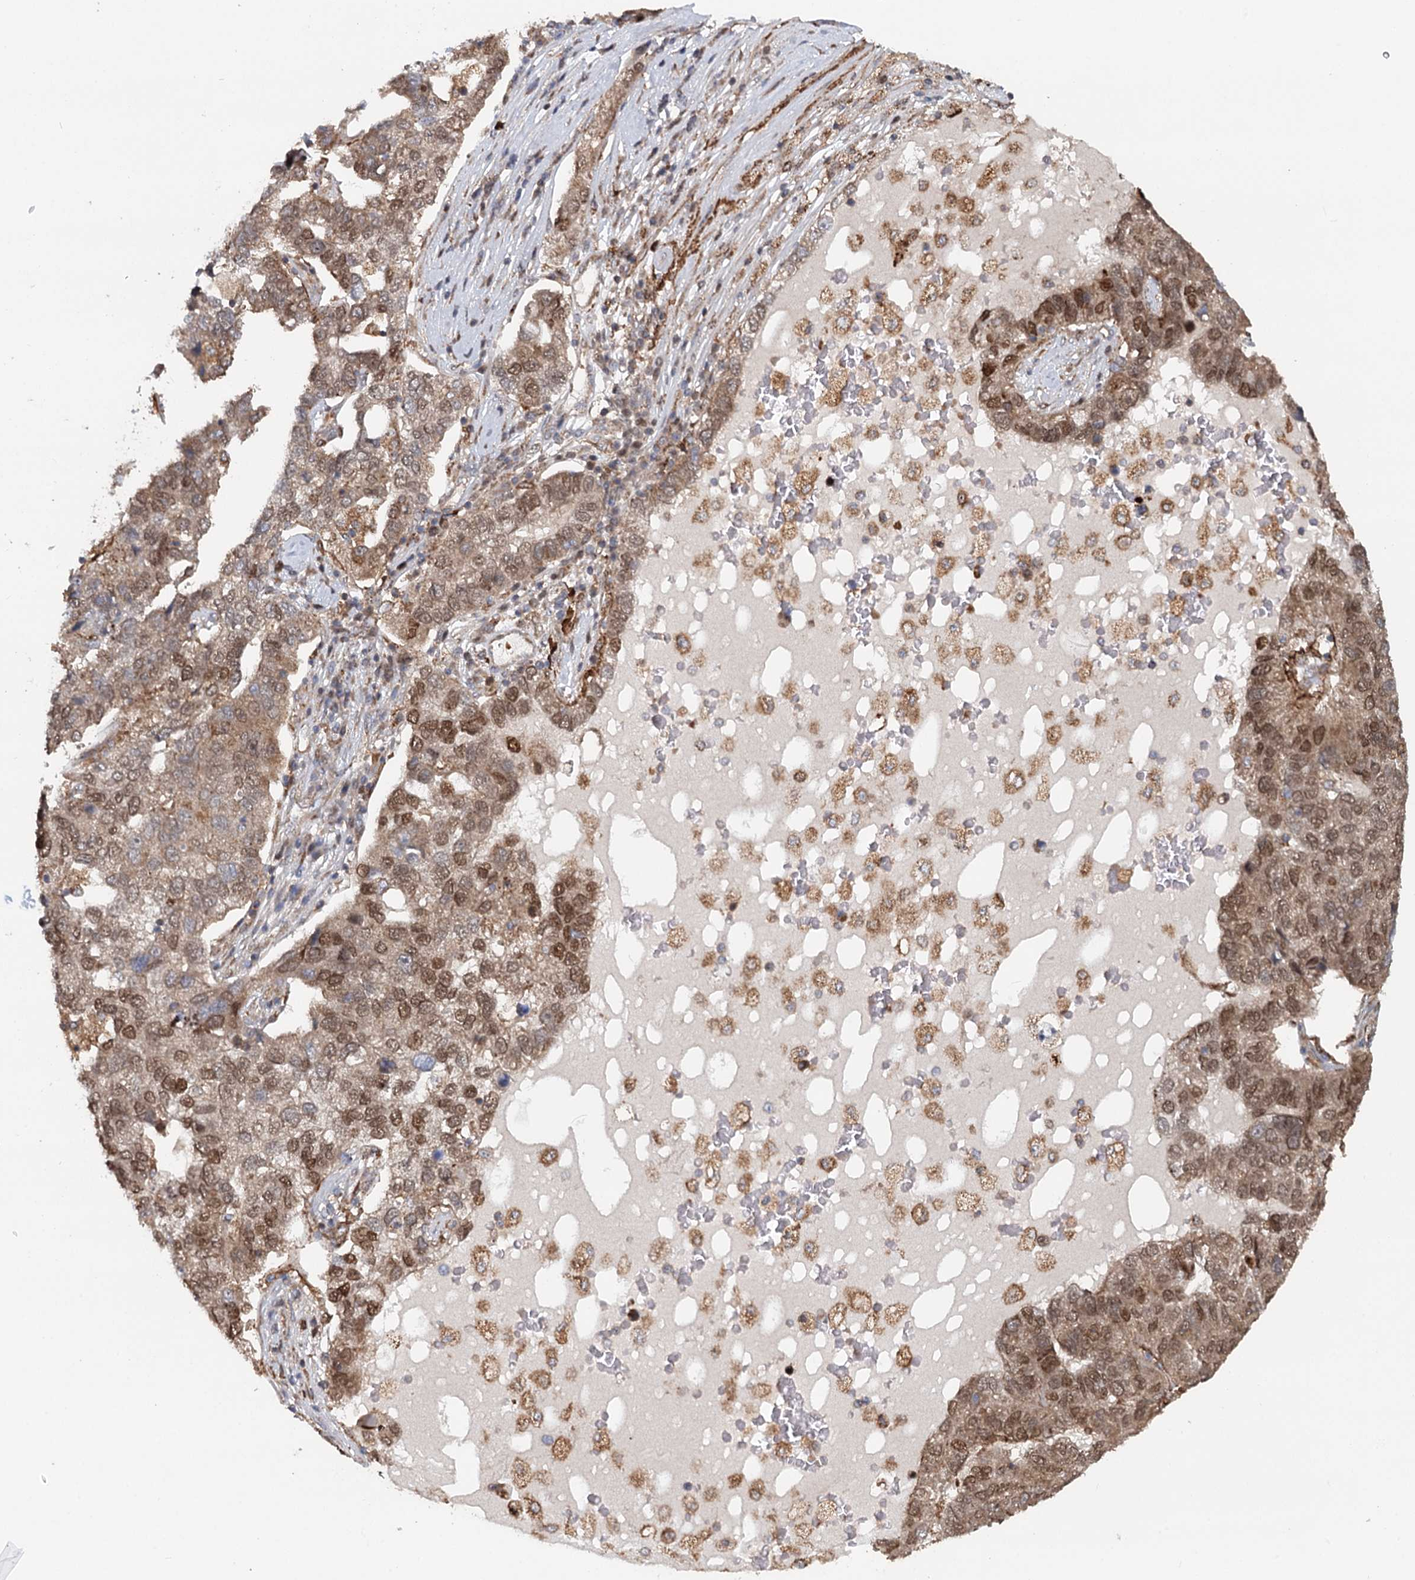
{"staining": {"intensity": "moderate", "quantity": ">75%", "location": "cytoplasmic/membranous,nuclear"}, "tissue": "pancreatic cancer", "cell_type": "Tumor cells", "image_type": "cancer", "snomed": [{"axis": "morphology", "description": "Adenocarcinoma, NOS"}, {"axis": "topography", "description": "Pancreas"}], "caption": "This is a micrograph of immunohistochemistry (IHC) staining of pancreatic adenocarcinoma, which shows moderate expression in the cytoplasmic/membranous and nuclear of tumor cells.", "gene": "RNF111", "patient": {"sex": "female", "age": 61}}